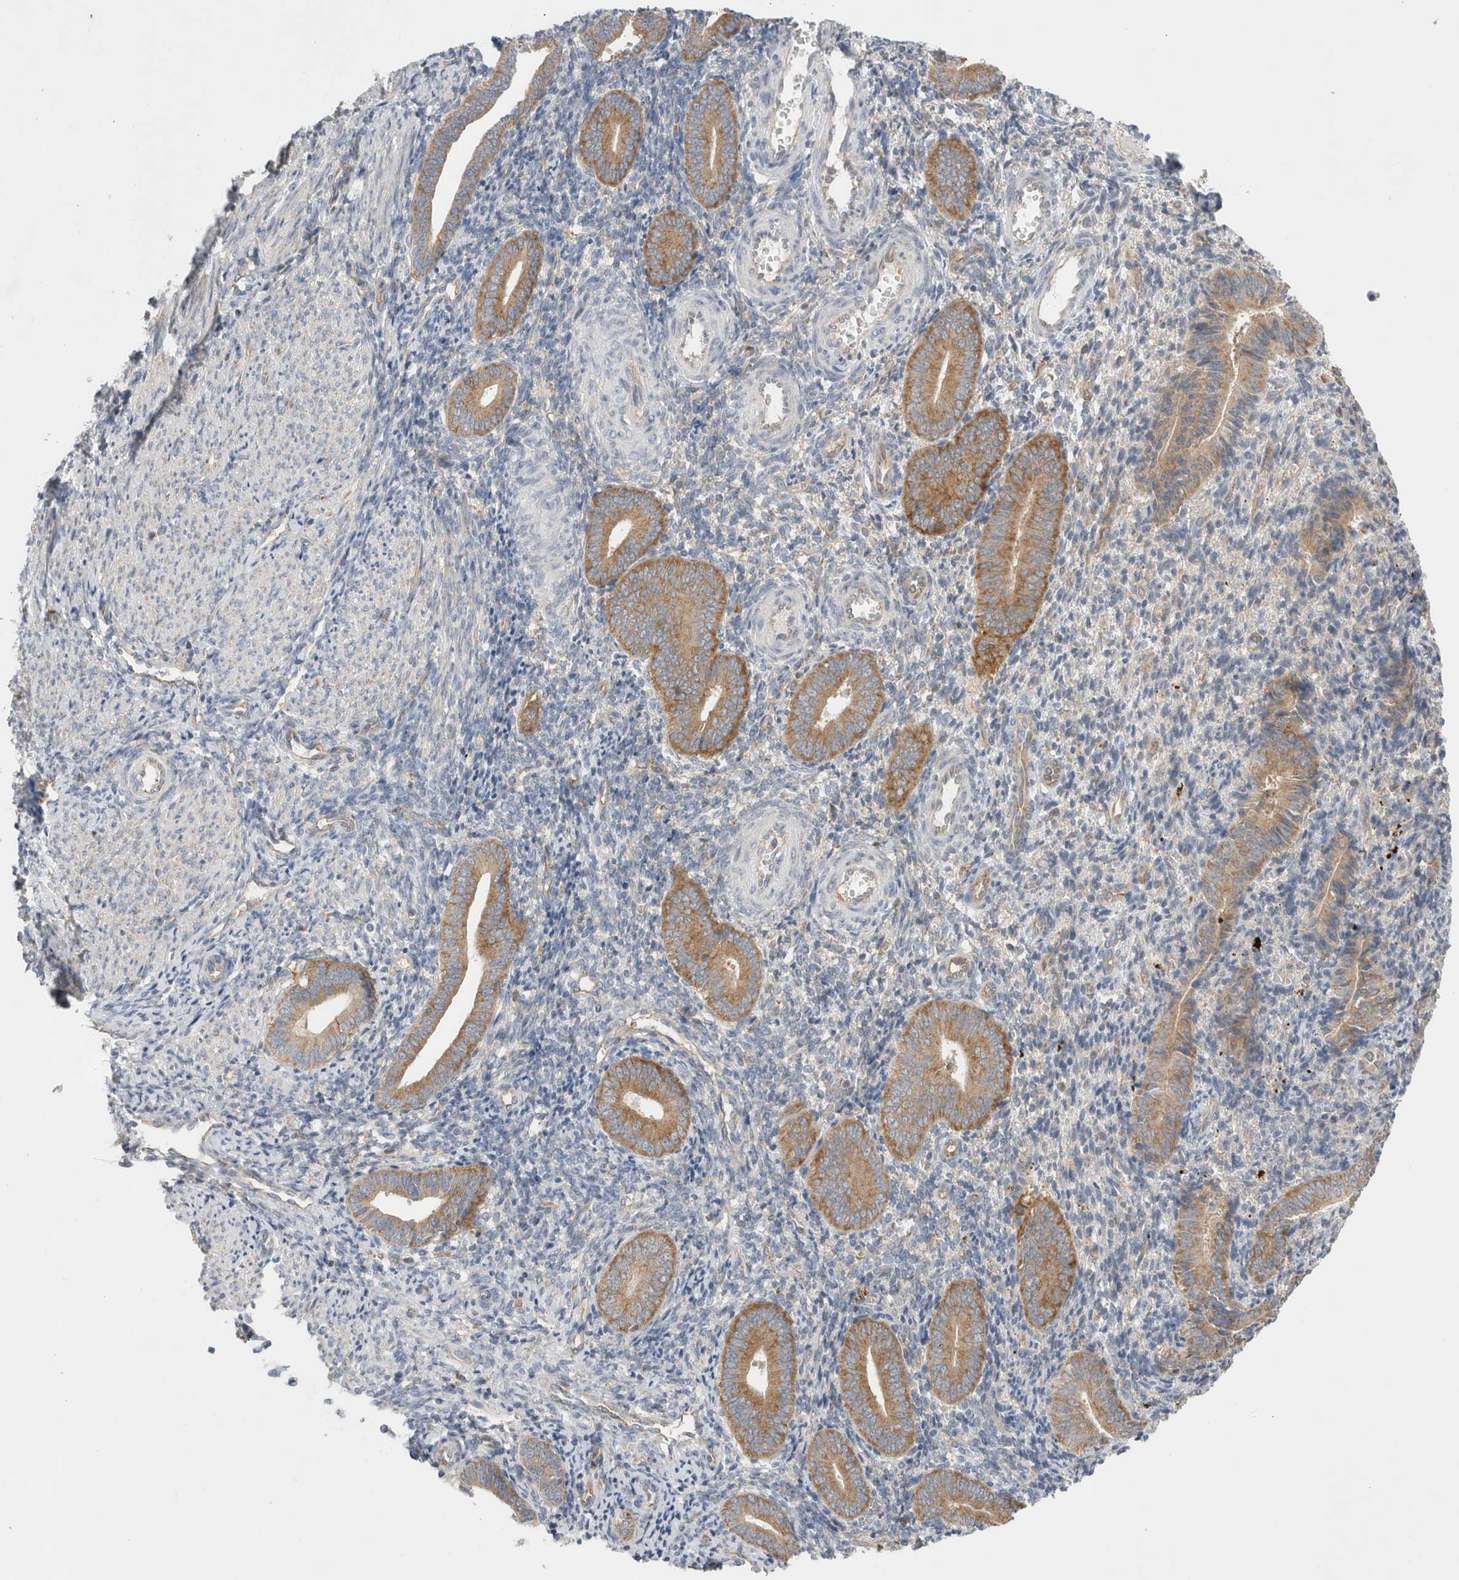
{"staining": {"intensity": "weak", "quantity": "<25%", "location": "cytoplasmic/membranous"}, "tissue": "endometrium", "cell_type": "Cells in endometrial stroma", "image_type": "normal", "snomed": [{"axis": "morphology", "description": "Normal tissue, NOS"}, {"axis": "topography", "description": "Uterus"}, {"axis": "topography", "description": "Endometrium"}], "caption": "The image displays no significant positivity in cells in endometrial stroma of endometrium. (Stains: DAB immunohistochemistry with hematoxylin counter stain, Microscopy: brightfield microscopy at high magnification).", "gene": "ZNF23", "patient": {"sex": "female", "age": 33}}